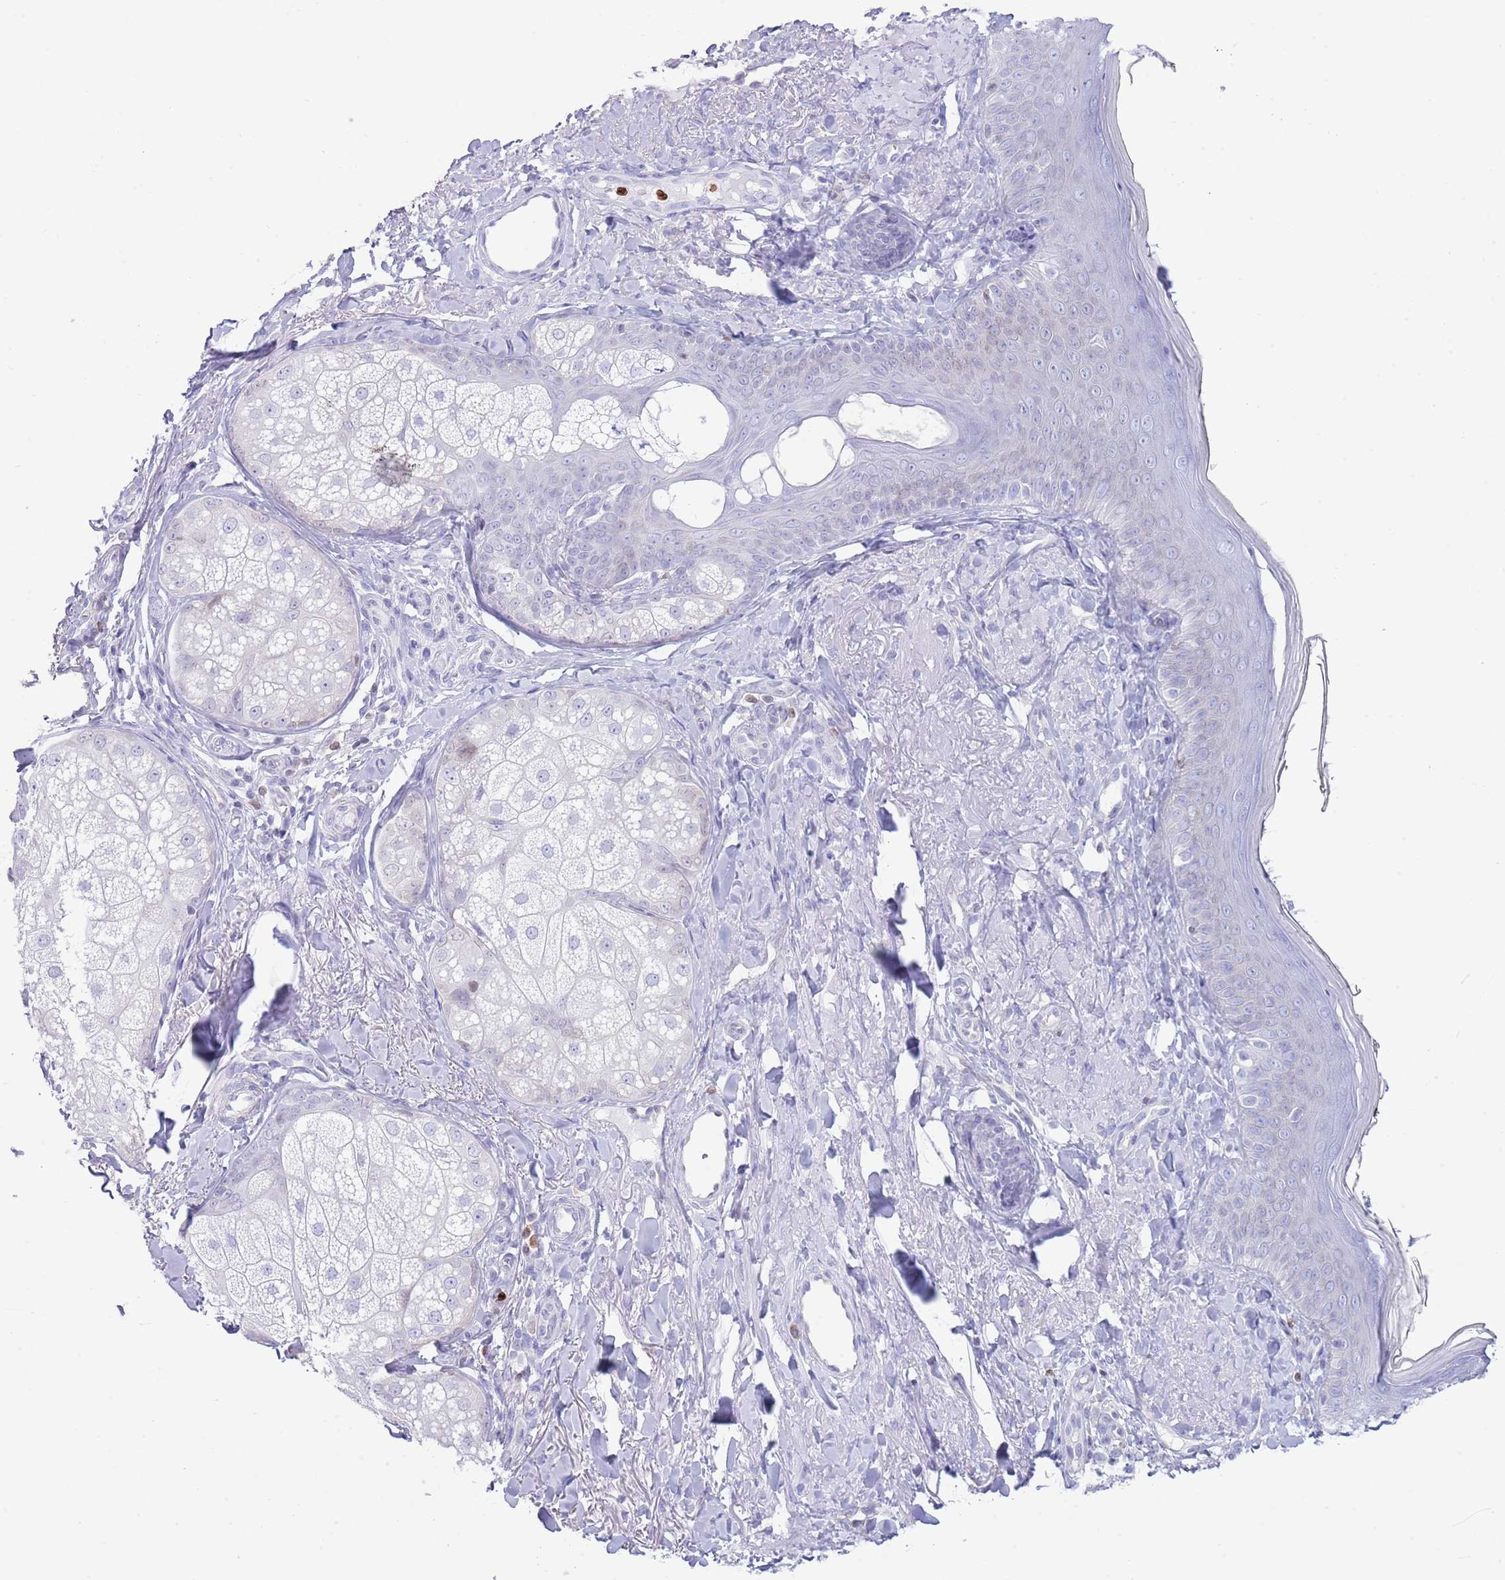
{"staining": {"intensity": "negative", "quantity": "none", "location": "none"}, "tissue": "skin", "cell_type": "Fibroblasts", "image_type": "normal", "snomed": [{"axis": "morphology", "description": "Normal tissue, NOS"}, {"axis": "topography", "description": "Skin"}], "caption": "This is an immunohistochemistry photomicrograph of benign human skin. There is no staining in fibroblasts.", "gene": "LBR", "patient": {"sex": "male", "age": 57}}